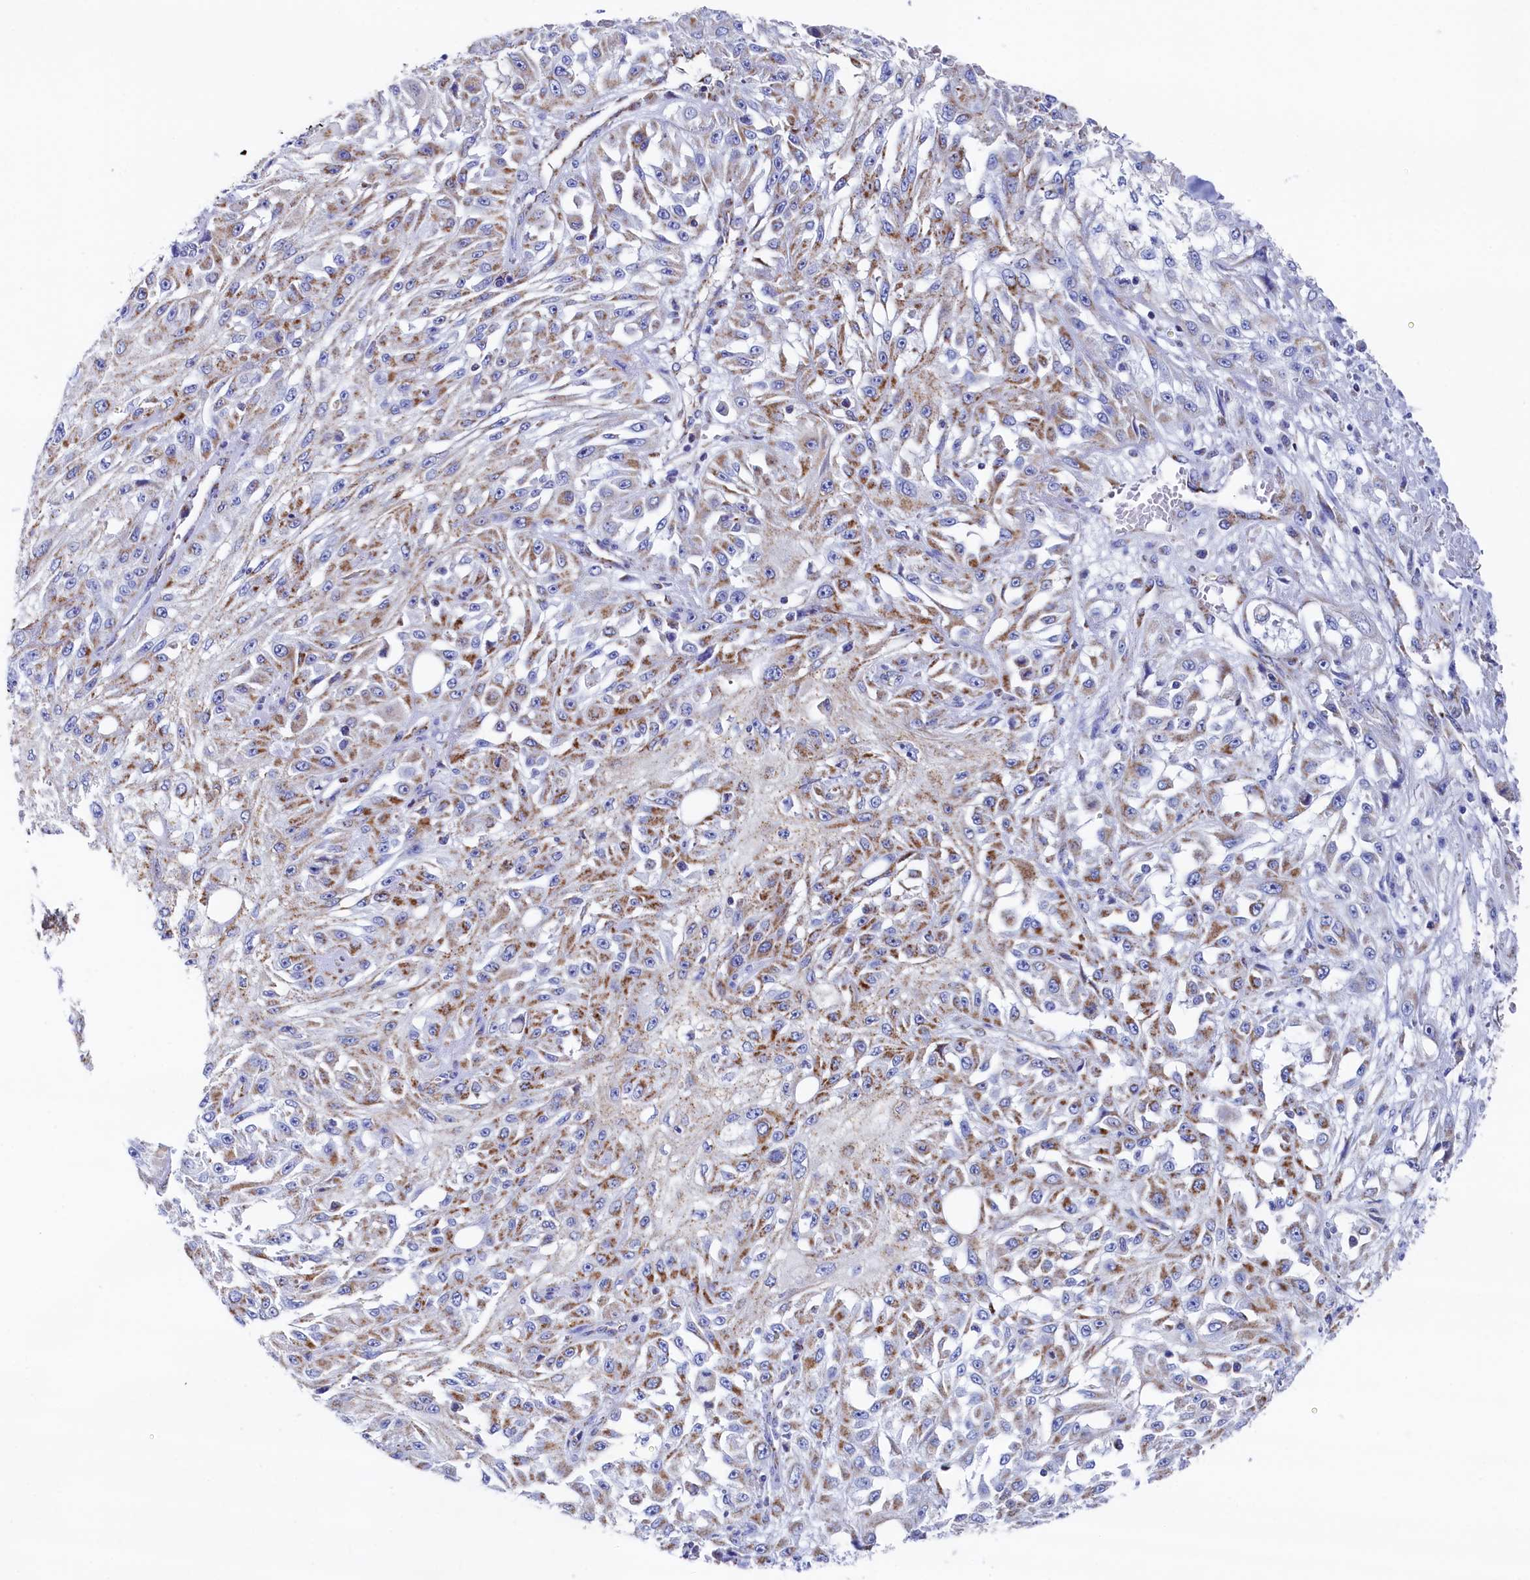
{"staining": {"intensity": "moderate", "quantity": "25%-75%", "location": "cytoplasmic/membranous"}, "tissue": "skin cancer", "cell_type": "Tumor cells", "image_type": "cancer", "snomed": [{"axis": "morphology", "description": "Squamous cell carcinoma, NOS"}, {"axis": "morphology", "description": "Squamous cell carcinoma, metastatic, NOS"}, {"axis": "topography", "description": "Skin"}, {"axis": "topography", "description": "Lymph node"}], "caption": "Immunohistochemistry image of human skin cancer stained for a protein (brown), which demonstrates medium levels of moderate cytoplasmic/membranous positivity in approximately 25%-75% of tumor cells.", "gene": "MMAB", "patient": {"sex": "male", "age": 75}}